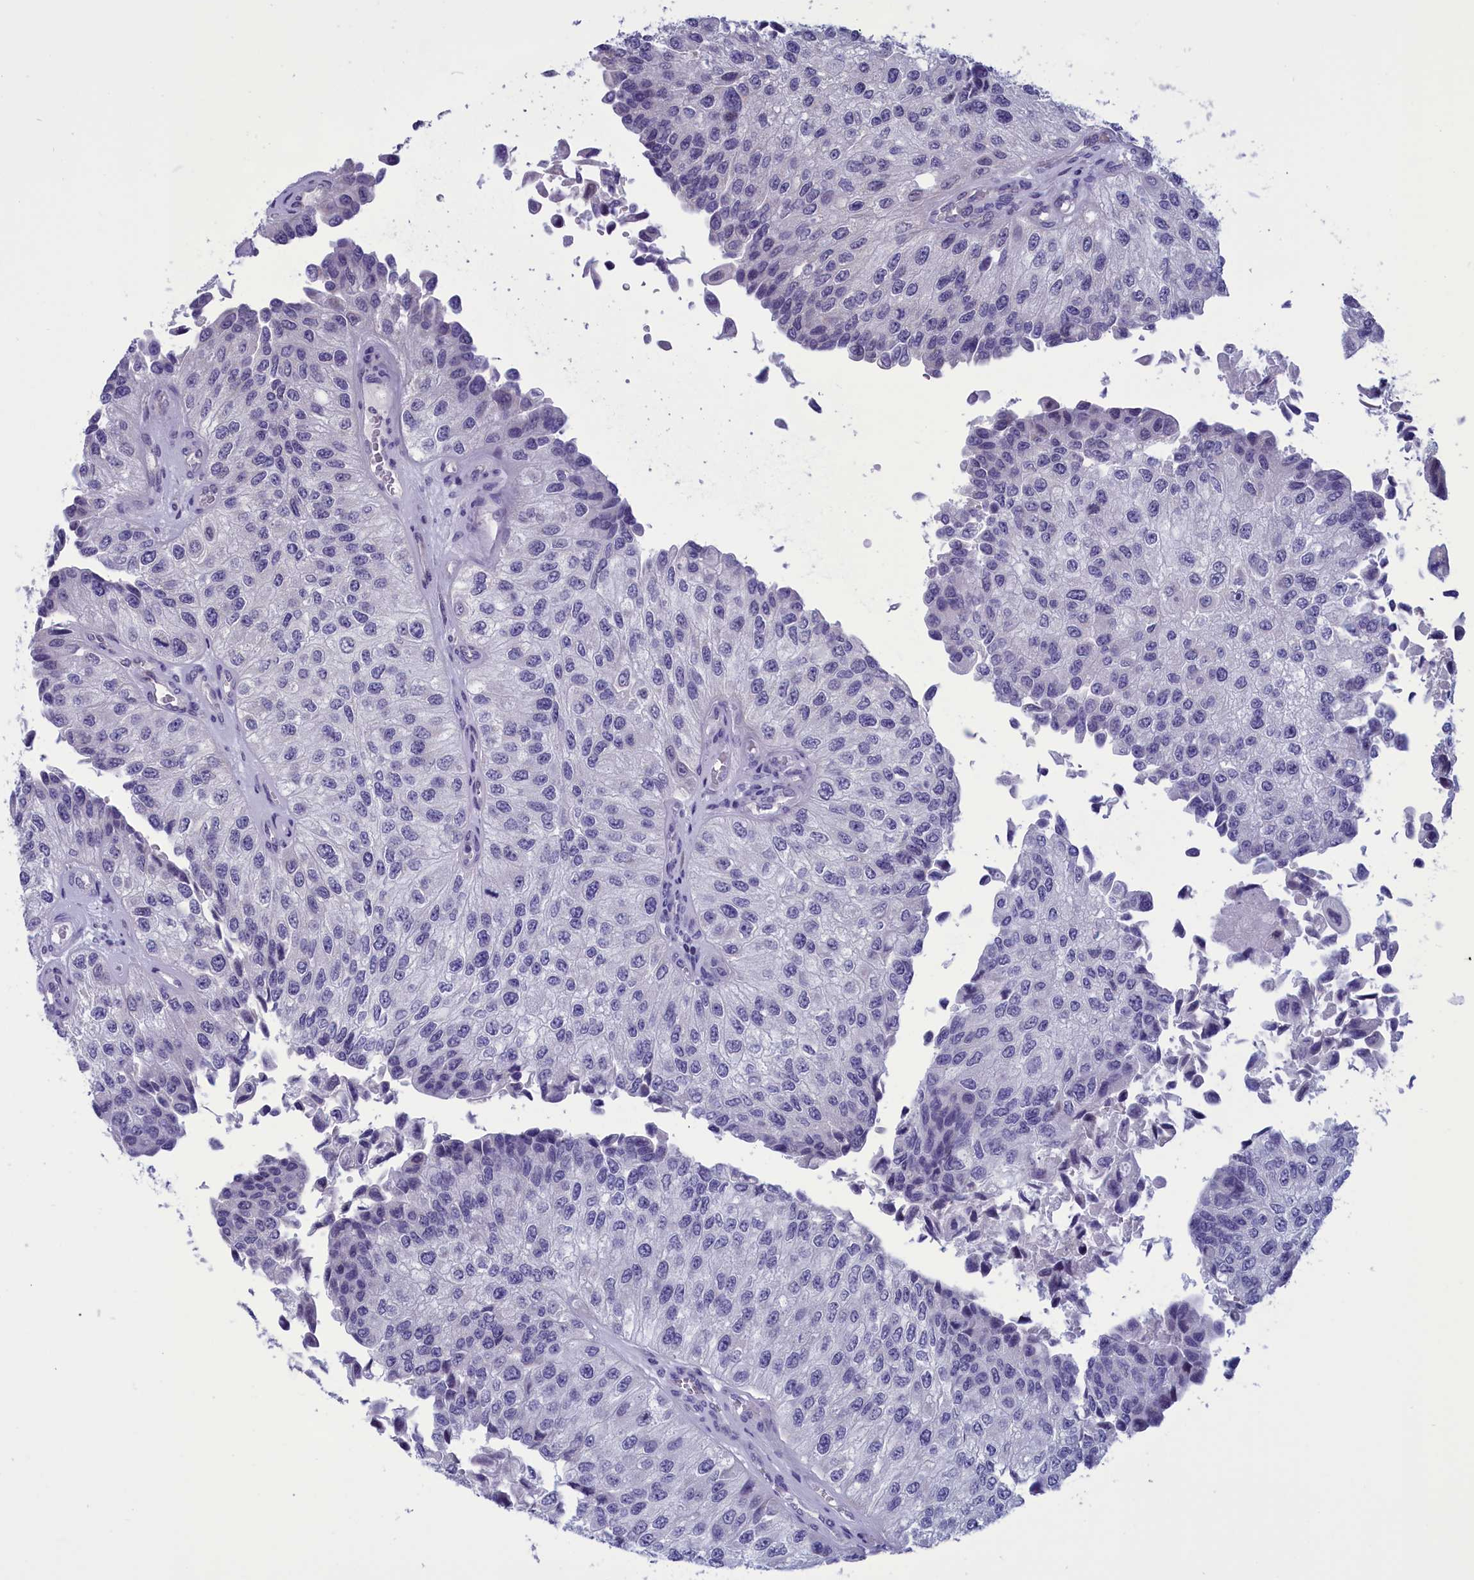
{"staining": {"intensity": "negative", "quantity": "none", "location": "none"}, "tissue": "urothelial cancer", "cell_type": "Tumor cells", "image_type": "cancer", "snomed": [{"axis": "morphology", "description": "Urothelial carcinoma, High grade"}, {"axis": "topography", "description": "Kidney"}, {"axis": "topography", "description": "Urinary bladder"}], "caption": "Tumor cells show no significant protein expression in high-grade urothelial carcinoma.", "gene": "PARS2", "patient": {"sex": "male", "age": 77}}